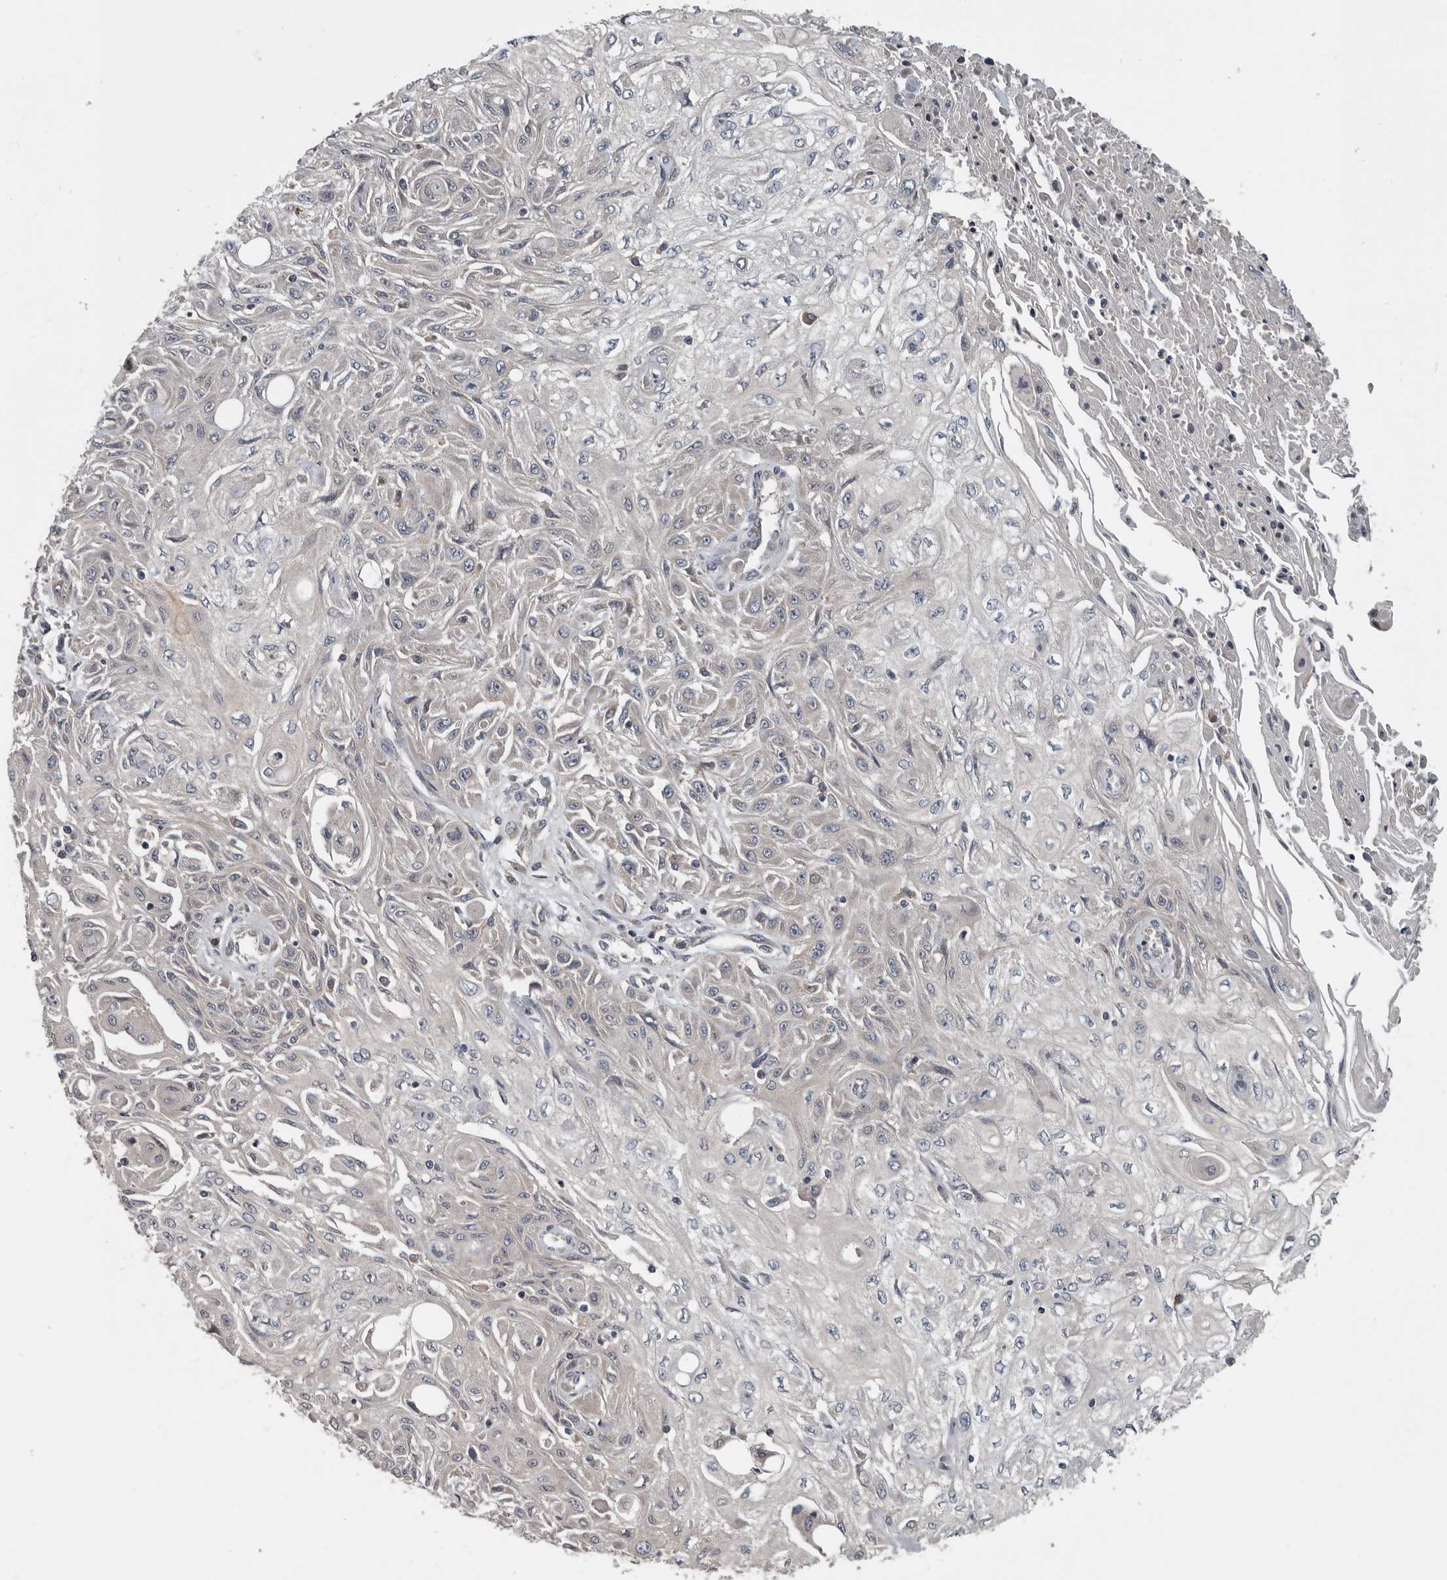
{"staining": {"intensity": "negative", "quantity": "none", "location": "none"}, "tissue": "skin cancer", "cell_type": "Tumor cells", "image_type": "cancer", "snomed": [{"axis": "morphology", "description": "Squamous cell carcinoma, NOS"}, {"axis": "morphology", "description": "Squamous cell carcinoma, metastatic, NOS"}, {"axis": "topography", "description": "Skin"}, {"axis": "topography", "description": "Lymph node"}], "caption": "DAB (3,3'-diaminobenzidine) immunohistochemical staining of metastatic squamous cell carcinoma (skin) exhibits no significant staining in tumor cells.", "gene": "TMEM199", "patient": {"sex": "male", "age": 75}}